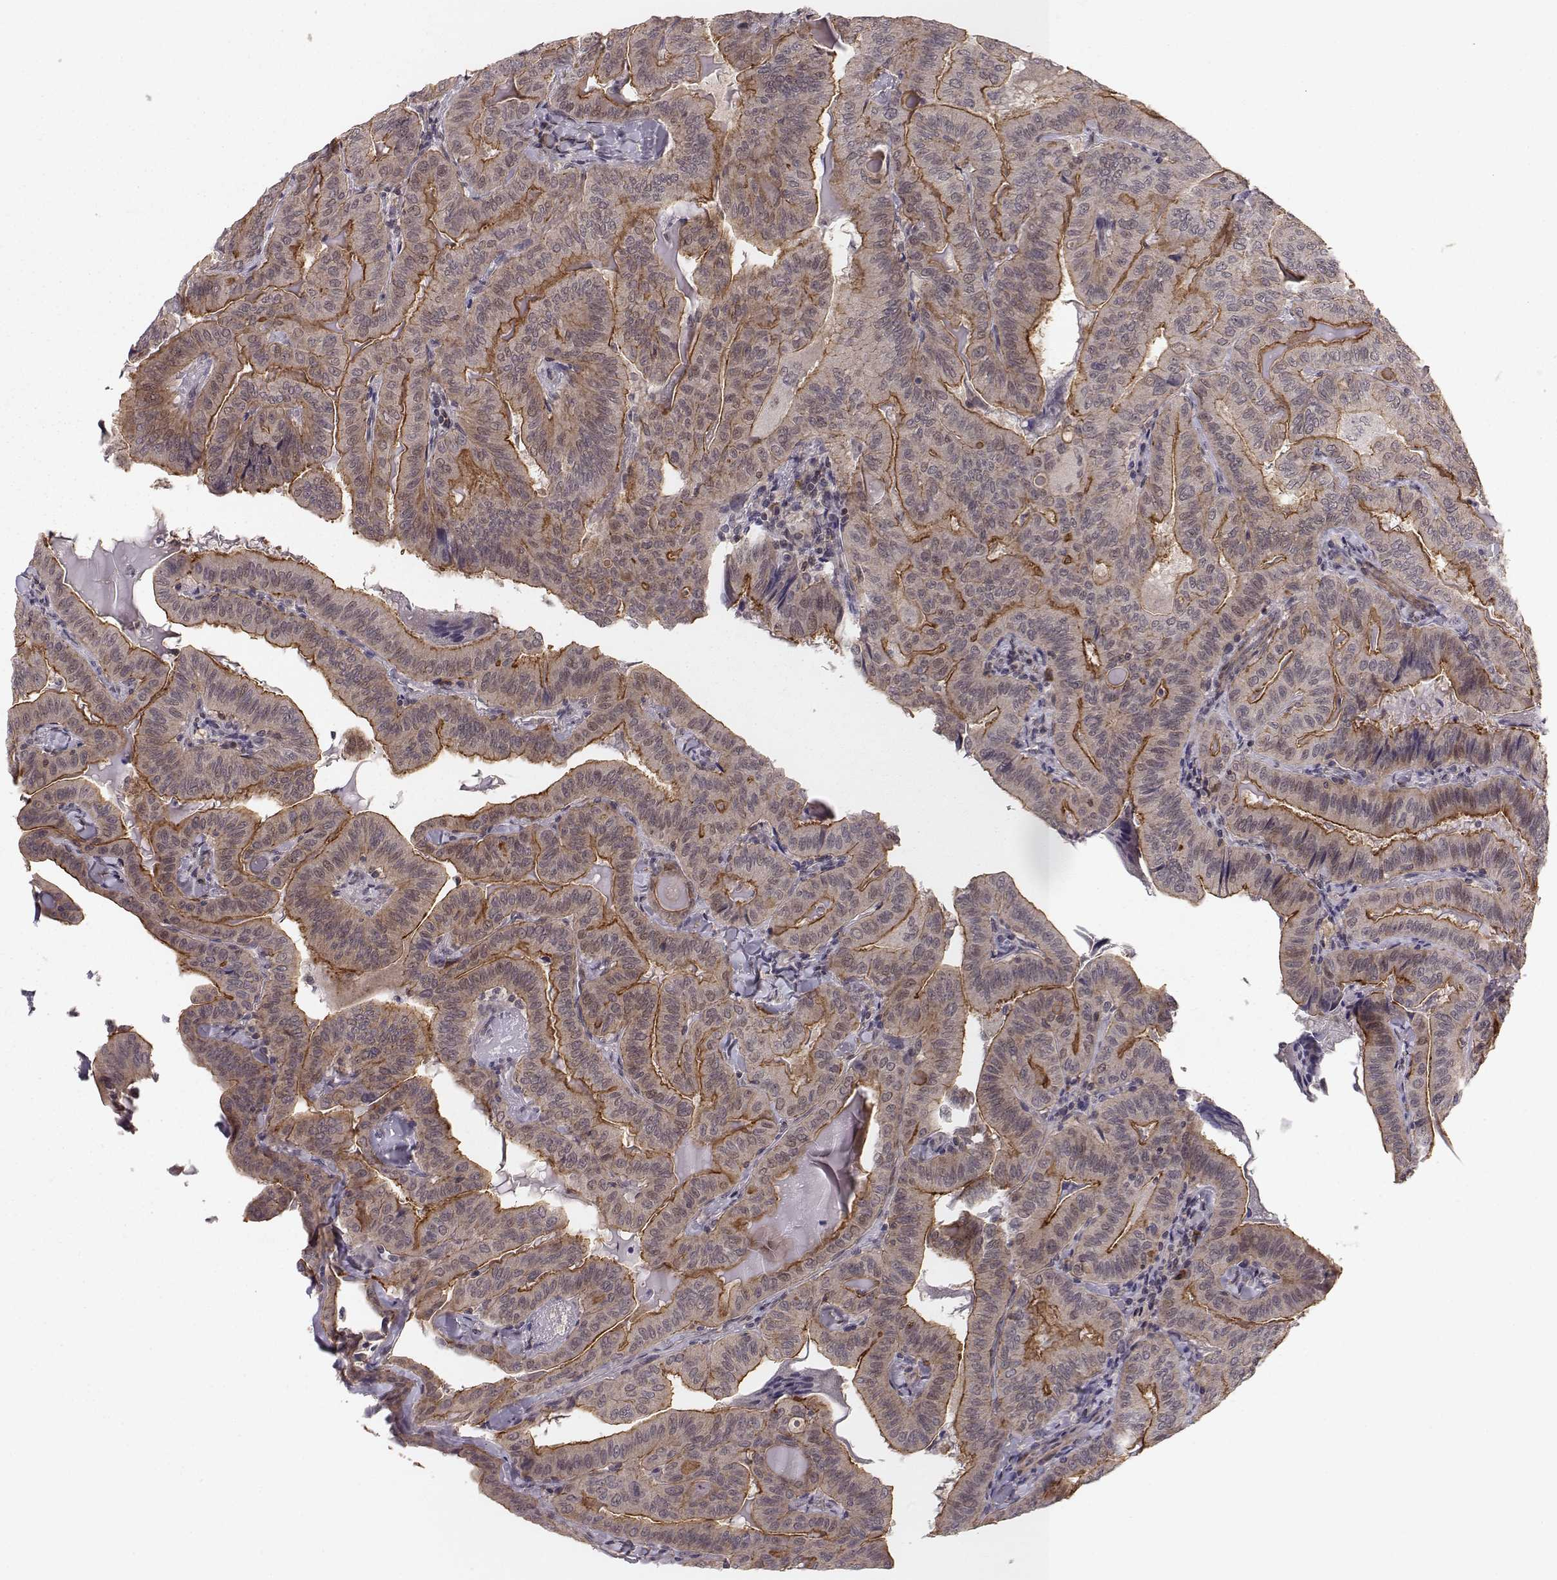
{"staining": {"intensity": "moderate", "quantity": "25%-75%", "location": "cytoplasmic/membranous"}, "tissue": "thyroid cancer", "cell_type": "Tumor cells", "image_type": "cancer", "snomed": [{"axis": "morphology", "description": "Papillary adenocarcinoma, NOS"}, {"axis": "topography", "description": "Thyroid gland"}], "caption": "Immunohistochemistry (DAB (3,3'-diaminobenzidine)) staining of human thyroid cancer displays moderate cytoplasmic/membranous protein staining in approximately 25%-75% of tumor cells.", "gene": "PLEKHG3", "patient": {"sex": "female", "age": 68}}